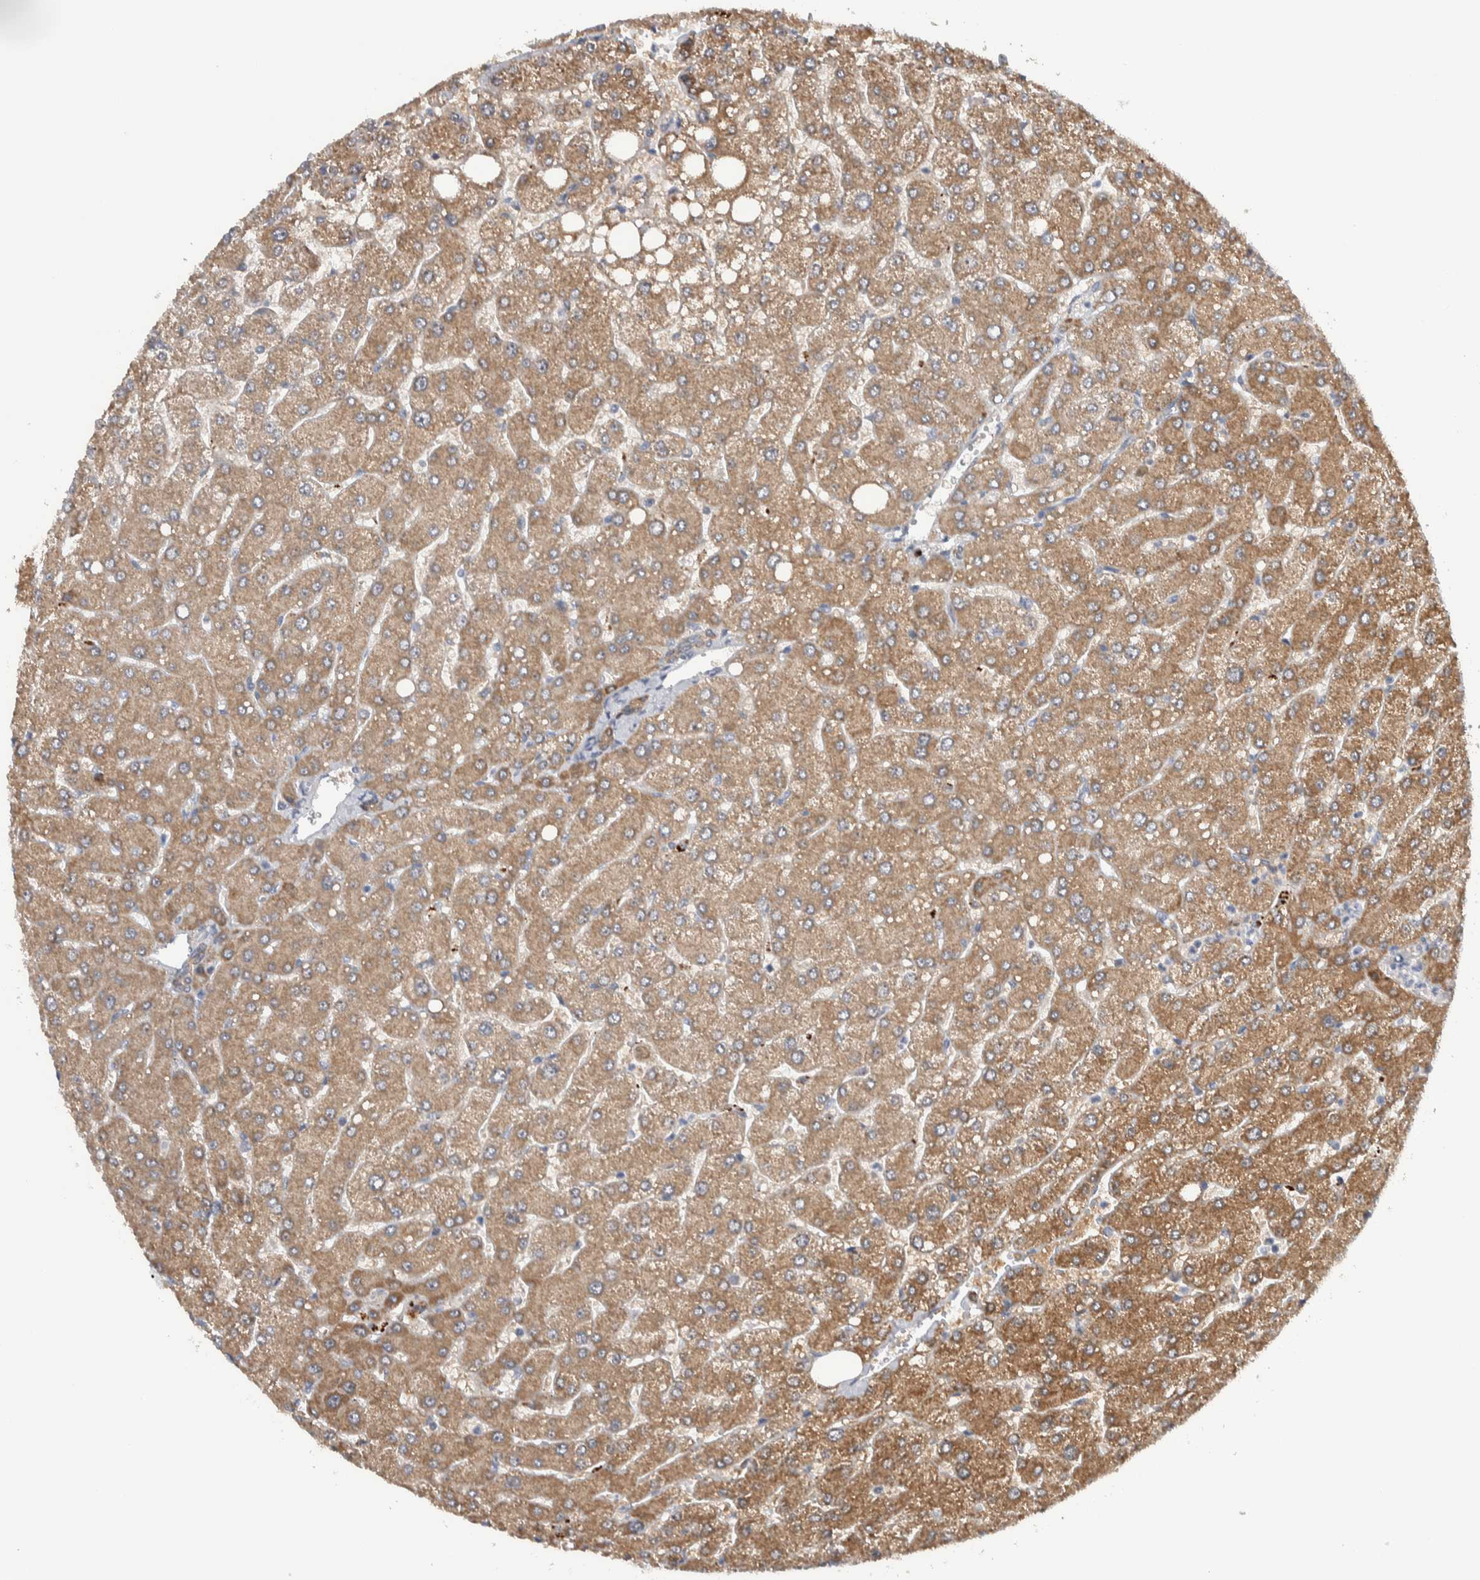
{"staining": {"intensity": "weak", "quantity": ">75%", "location": "cytoplasmic/membranous"}, "tissue": "liver", "cell_type": "Cholangiocytes", "image_type": "normal", "snomed": [{"axis": "morphology", "description": "Normal tissue, NOS"}, {"axis": "topography", "description": "Liver"}], "caption": "A low amount of weak cytoplasmic/membranous staining is present in about >75% of cholangiocytes in normal liver. (brown staining indicates protein expression, while blue staining denotes nuclei).", "gene": "PRRG4", "patient": {"sex": "male", "age": 55}}